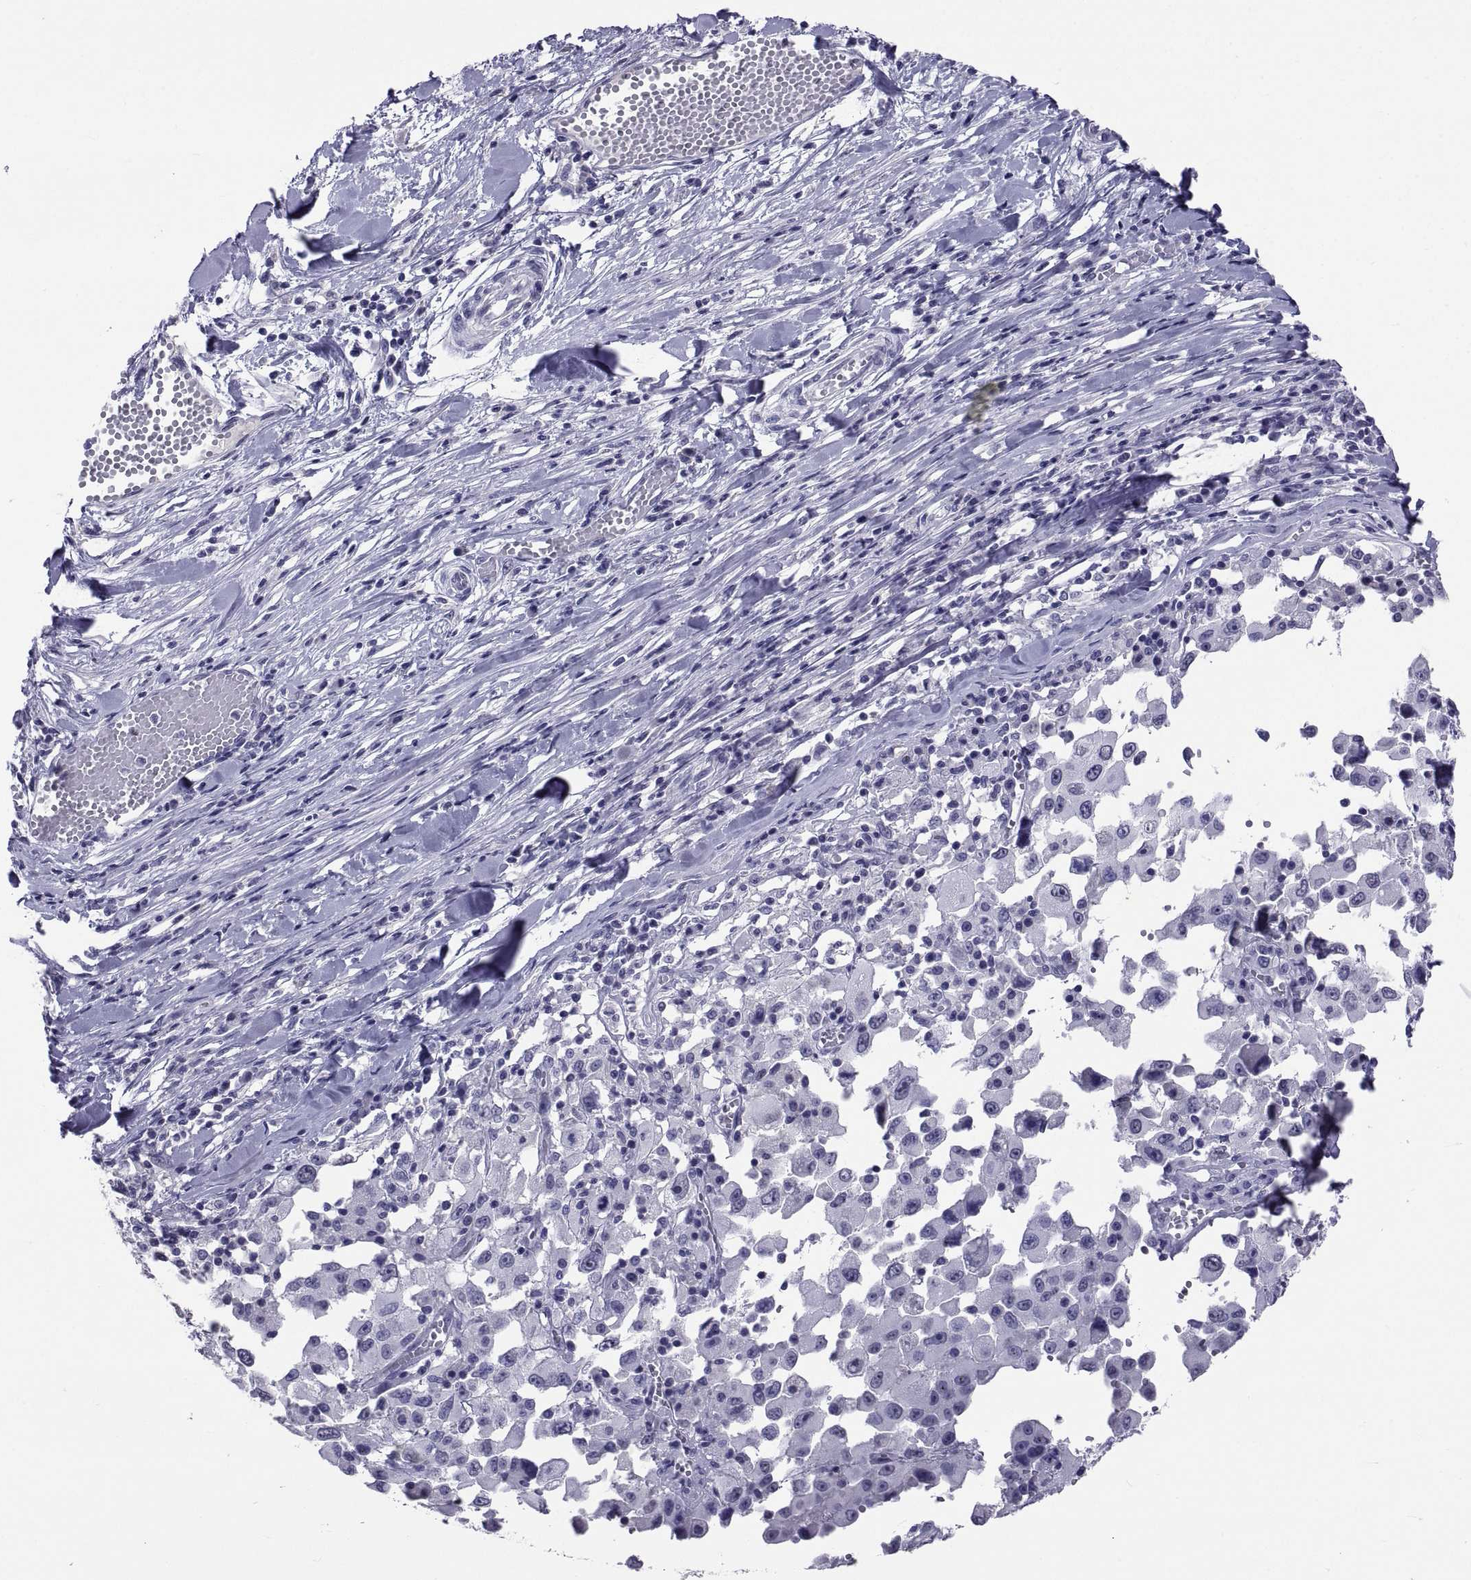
{"staining": {"intensity": "negative", "quantity": "none", "location": "none"}, "tissue": "melanoma", "cell_type": "Tumor cells", "image_type": "cancer", "snomed": [{"axis": "morphology", "description": "Malignant melanoma, Metastatic site"}, {"axis": "topography", "description": "Lymph node"}], "caption": "Immunohistochemical staining of human malignant melanoma (metastatic site) demonstrates no significant staining in tumor cells.", "gene": "TGFBR3L", "patient": {"sex": "male", "age": 50}}